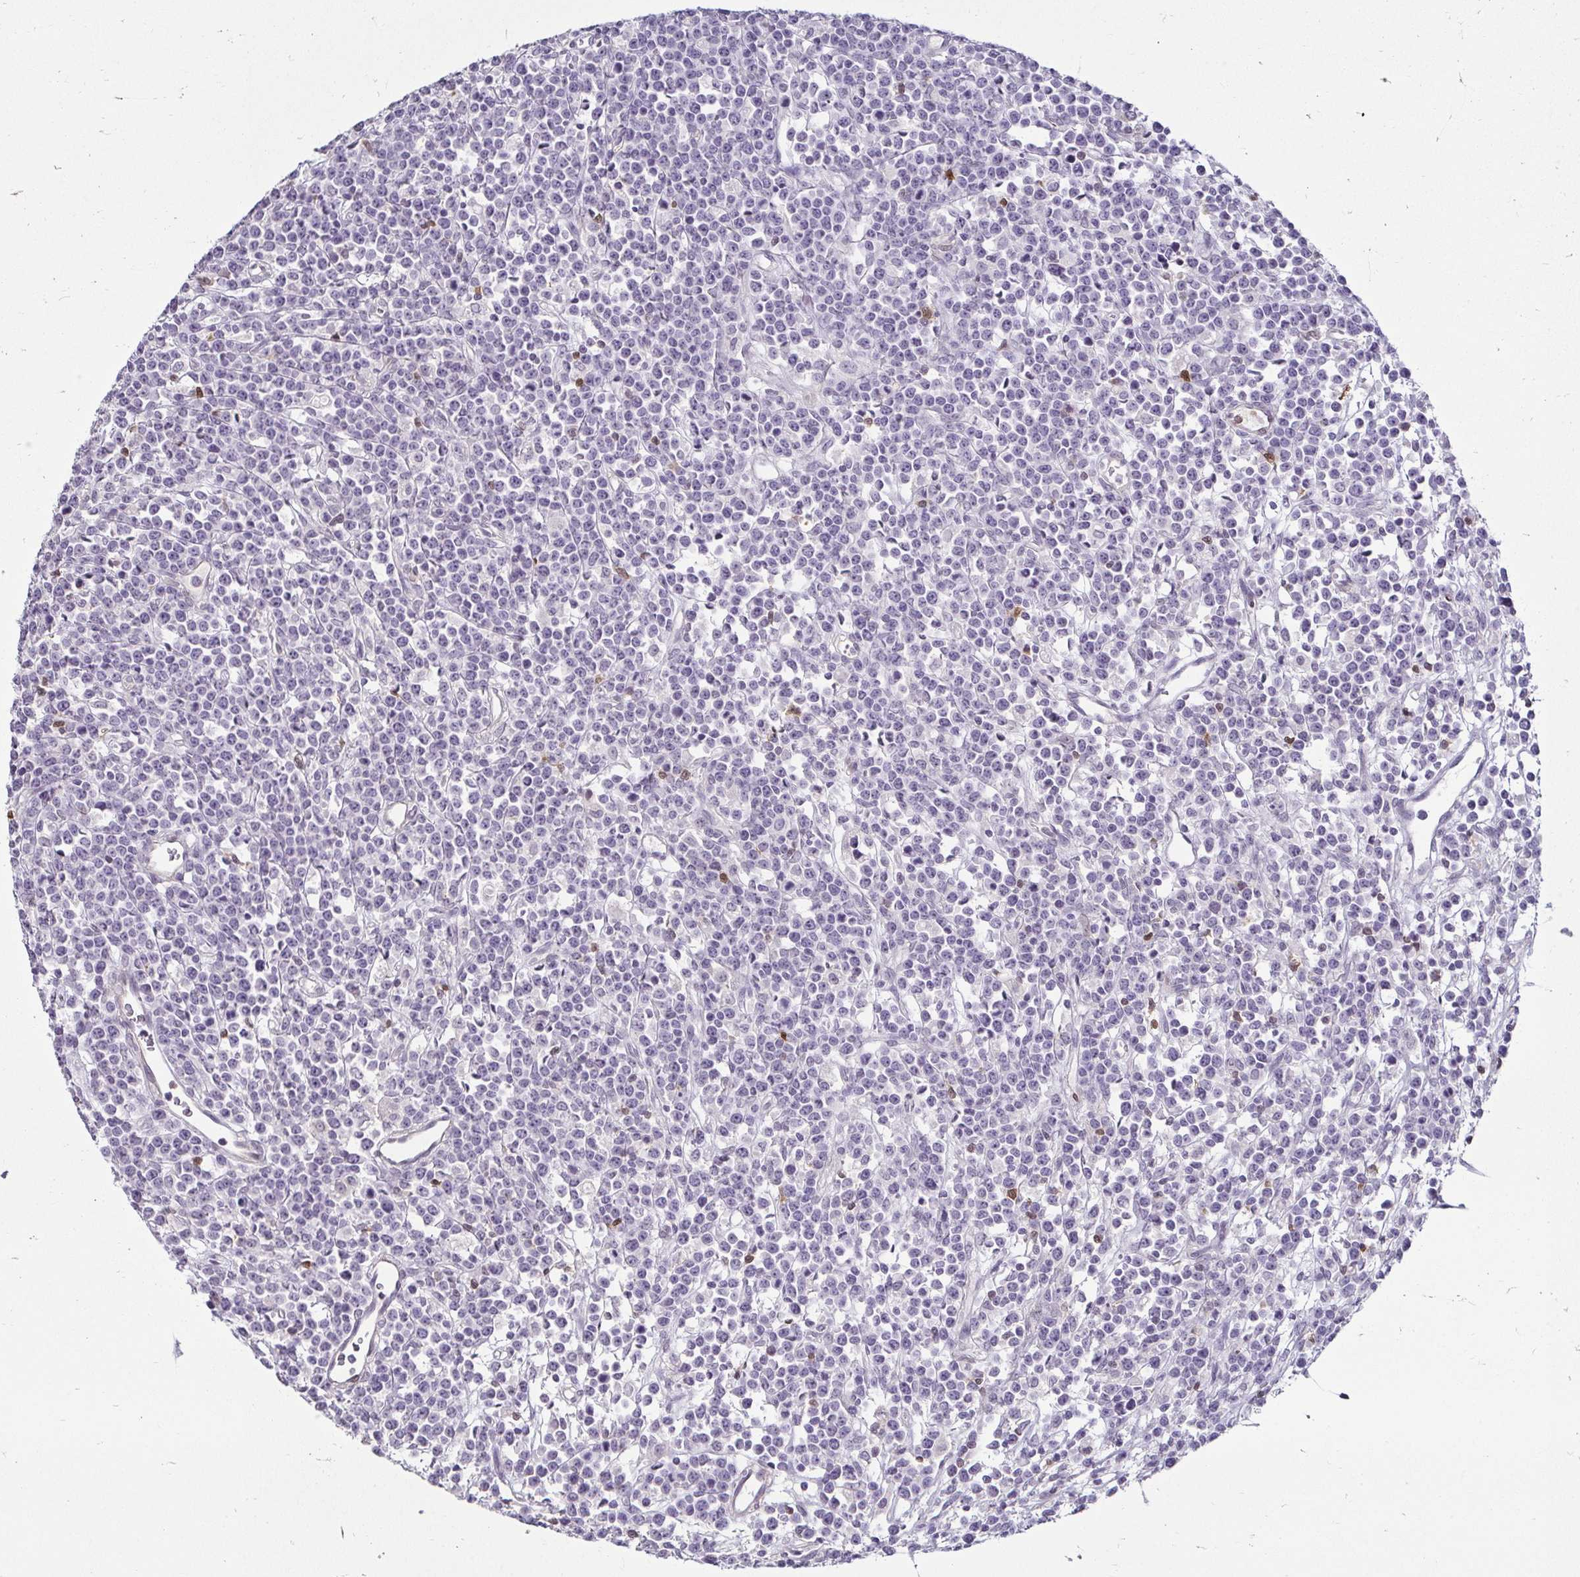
{"staining": {"intensity": "negative", "quantity": "none", "location": "none"}, "tissue": "lymphoma", "cell_type": "Tumor cells", "image_type": "cancer", "snomed": [{"axis": "morphology", "description": "Malignant lymphoma, non-Hodgkin's type, High grade"}, {"axis": "topography", "description": "Ovary"}], "caption": "Protein analysis of lymphoma reveals no significant staining in tumor cells.", "gene": "HOPX", "patient": {"sex": "female", "age": 56}}